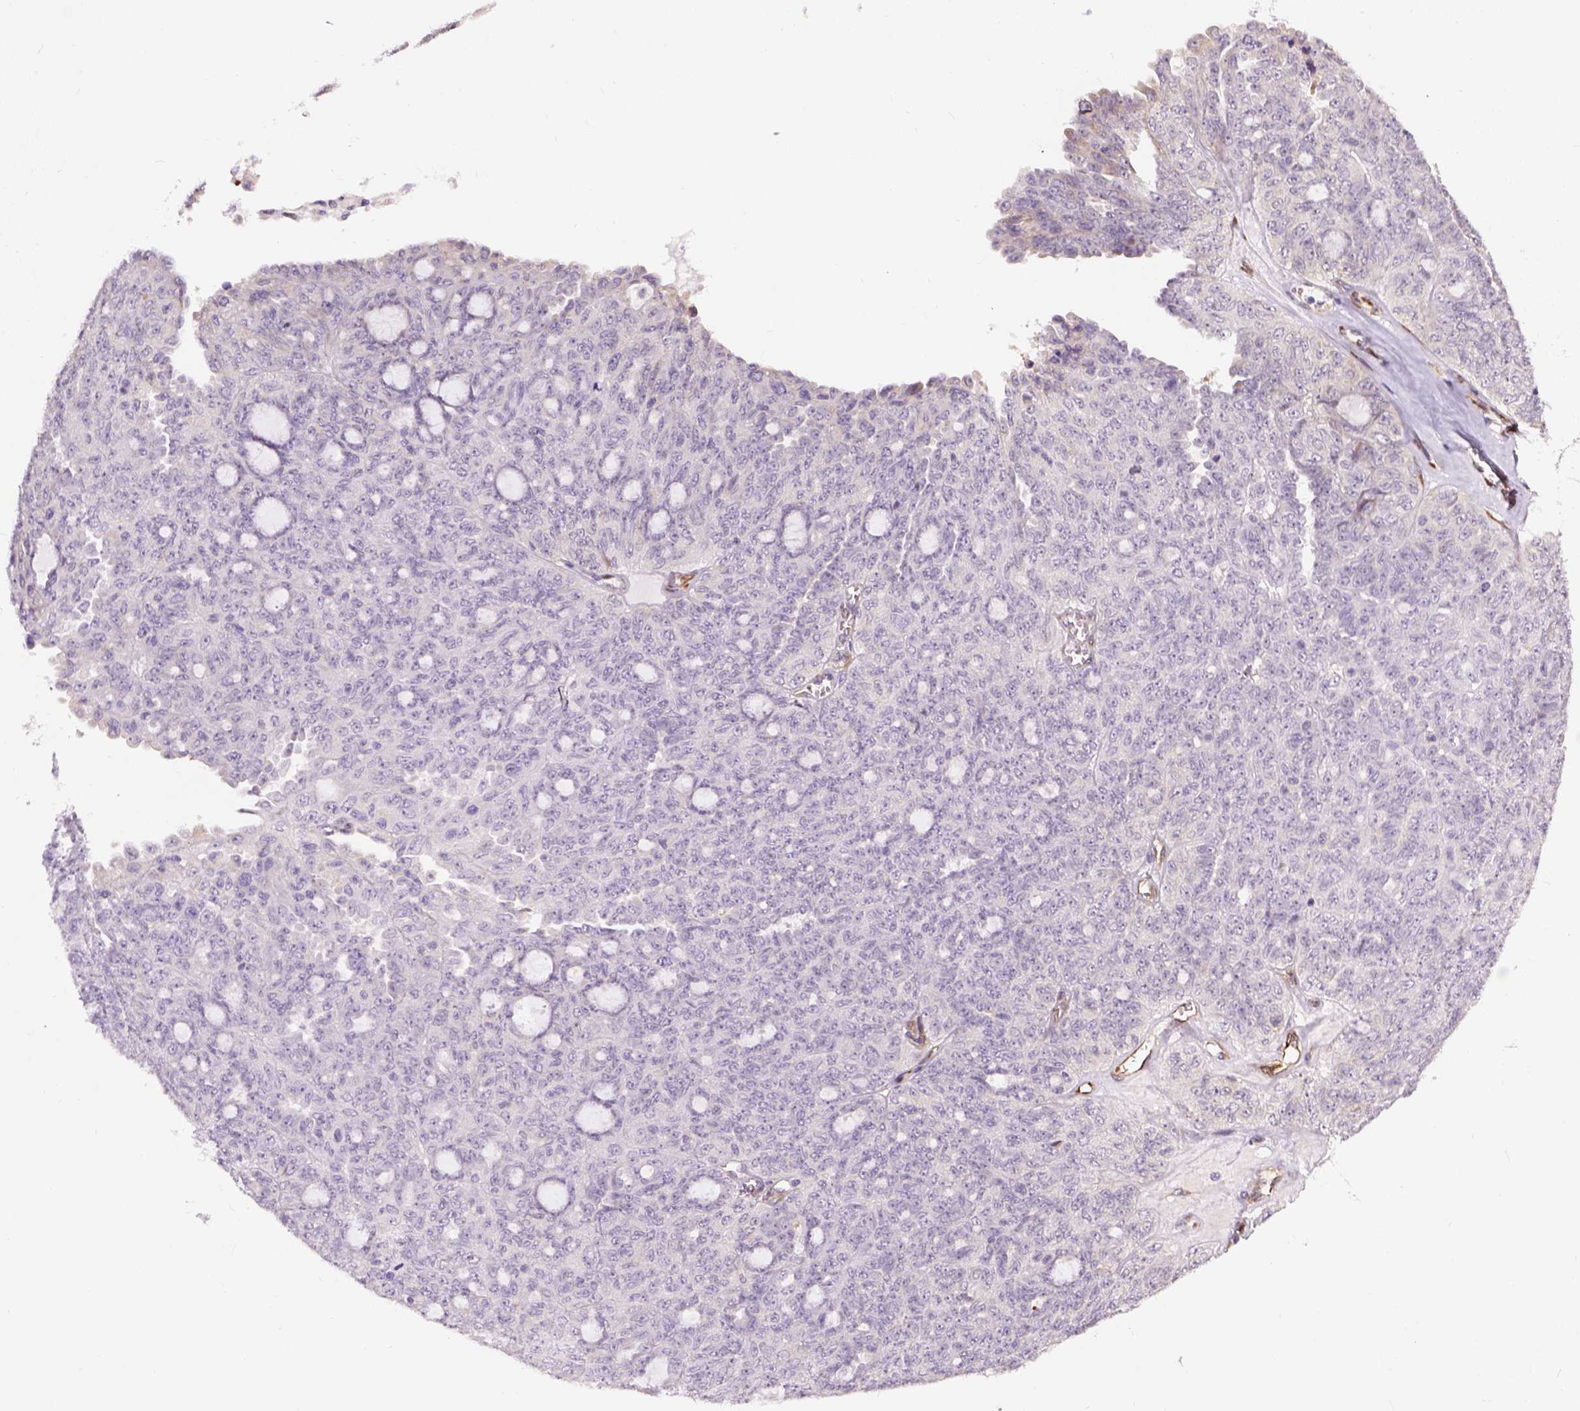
{"staining": {"intensity": "negative", "quantity": "none", "location": "none"}, "tissue": "ovarian cancer", "cell_type": "Tumor cells", "image_type": "cancer", "snomed": [{"axis": "morphology", "description": "Cystadenocarcinoma, serous, NOS"}, {"axis": "topography", "description": "Ovary"}], "caption": "Immunohistochemistry (IHC) micrograph of neoplastic tissue: ovarian serous cystadenocarcinoma stained with DAB (3,3'-diaminobenzidine) exhibits no significant protein expression in tumor cells. Nuclei are stained in blue.", "gene": "KAZN", "patient": {"sex": "female", "age": 71}}